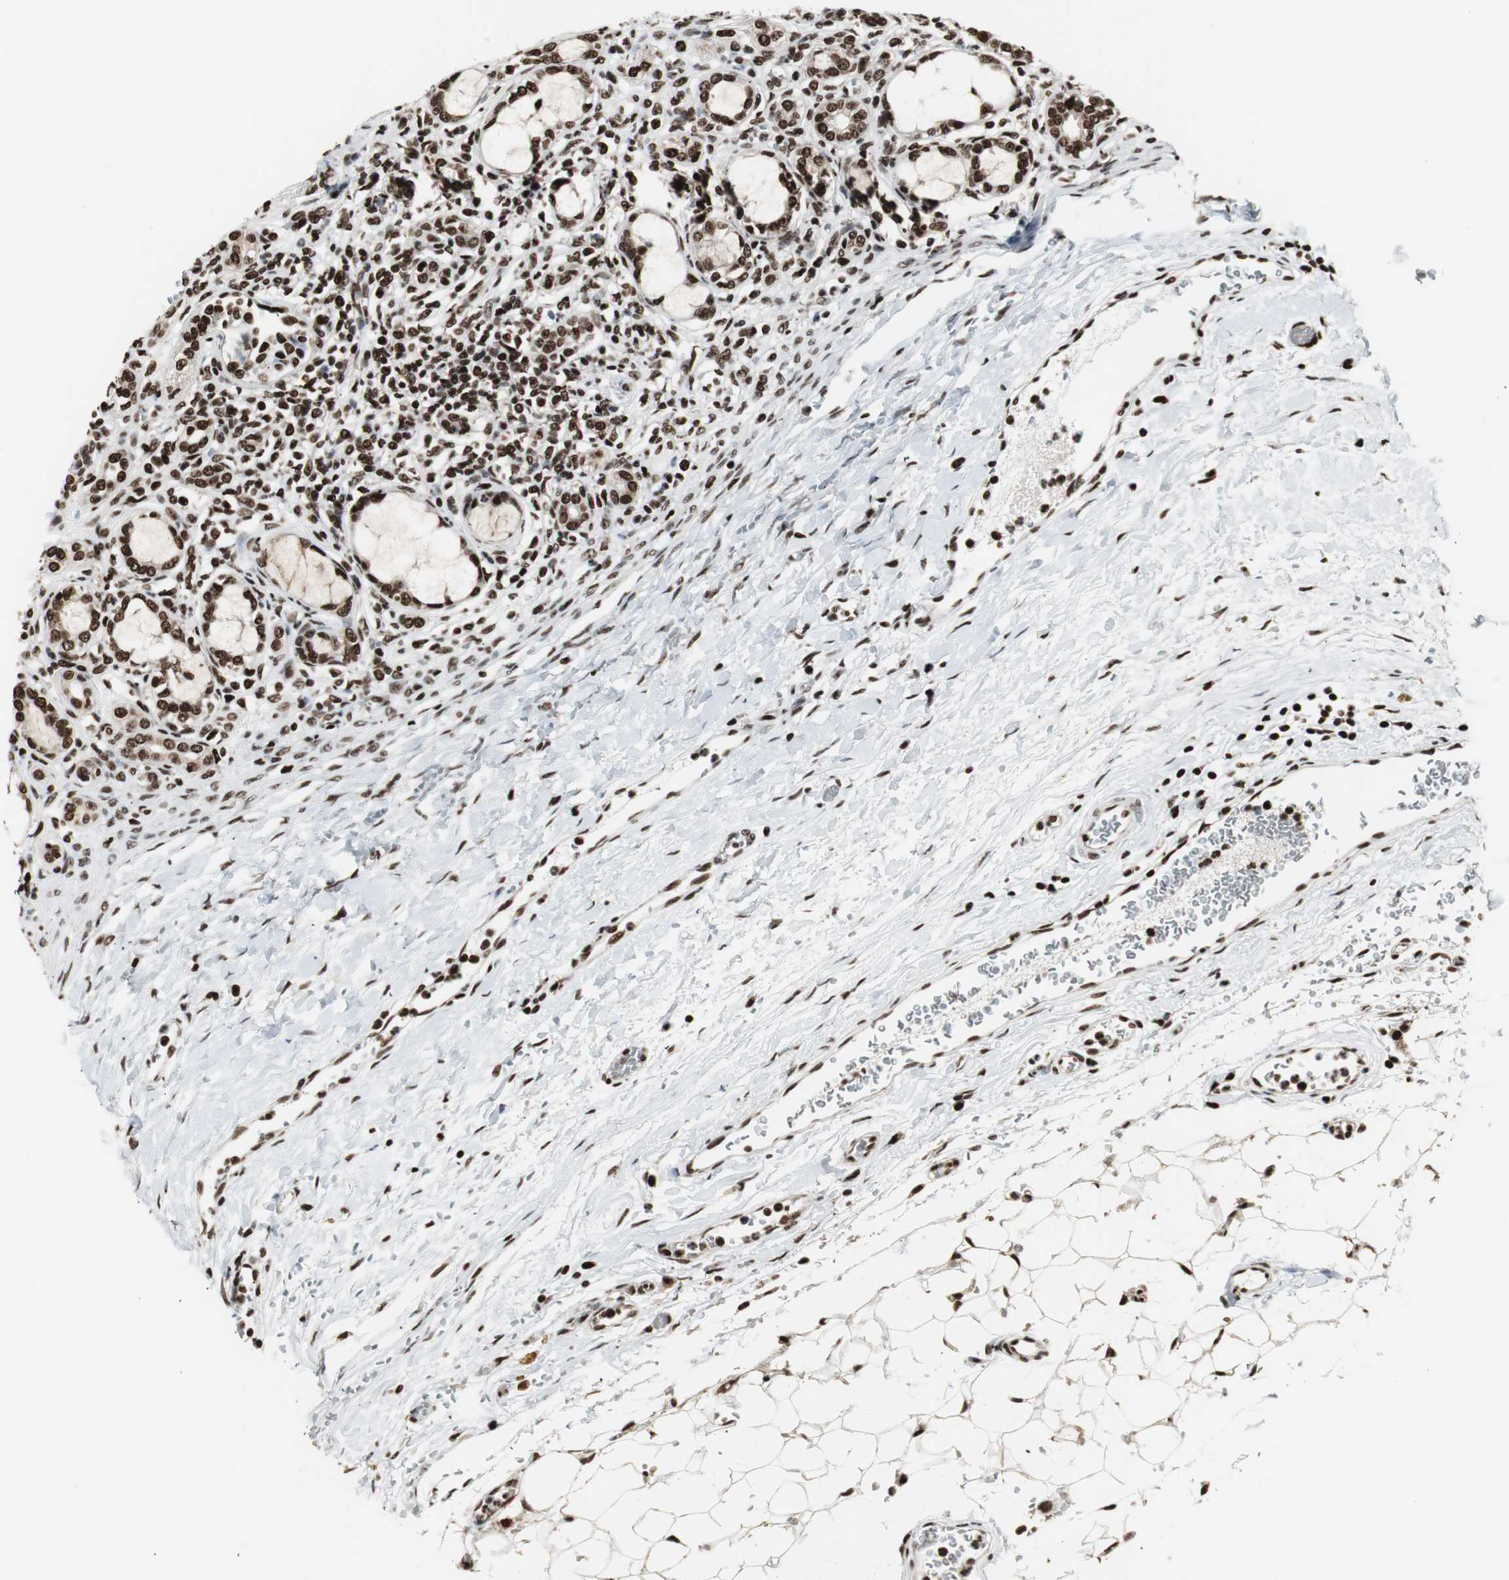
{"staining": {"intensity": "strong", "quantity": "25%-75%", "location": "nuclear"}, "tissue": "kidney", "cell_type": "Cells in glomeruli", "image_type": "normal", "snomed": [{"axis": "morphology", "description": "Normal tissue, NOS"}, {"axis": "topography", "description": "Kidney"}], "caption": "High-power microscopy captured an IHC micrograph of unremarkable kidney, revealing strong nuclear positivity in about 25%-75% of cells in glomeruli. The staining was performed using DAB, with brown indicating positive protein expression. Nuclei are stained blue with hematoxylin.", "gene": "PARN", "patient": {"sex": "male", "age": 7}}